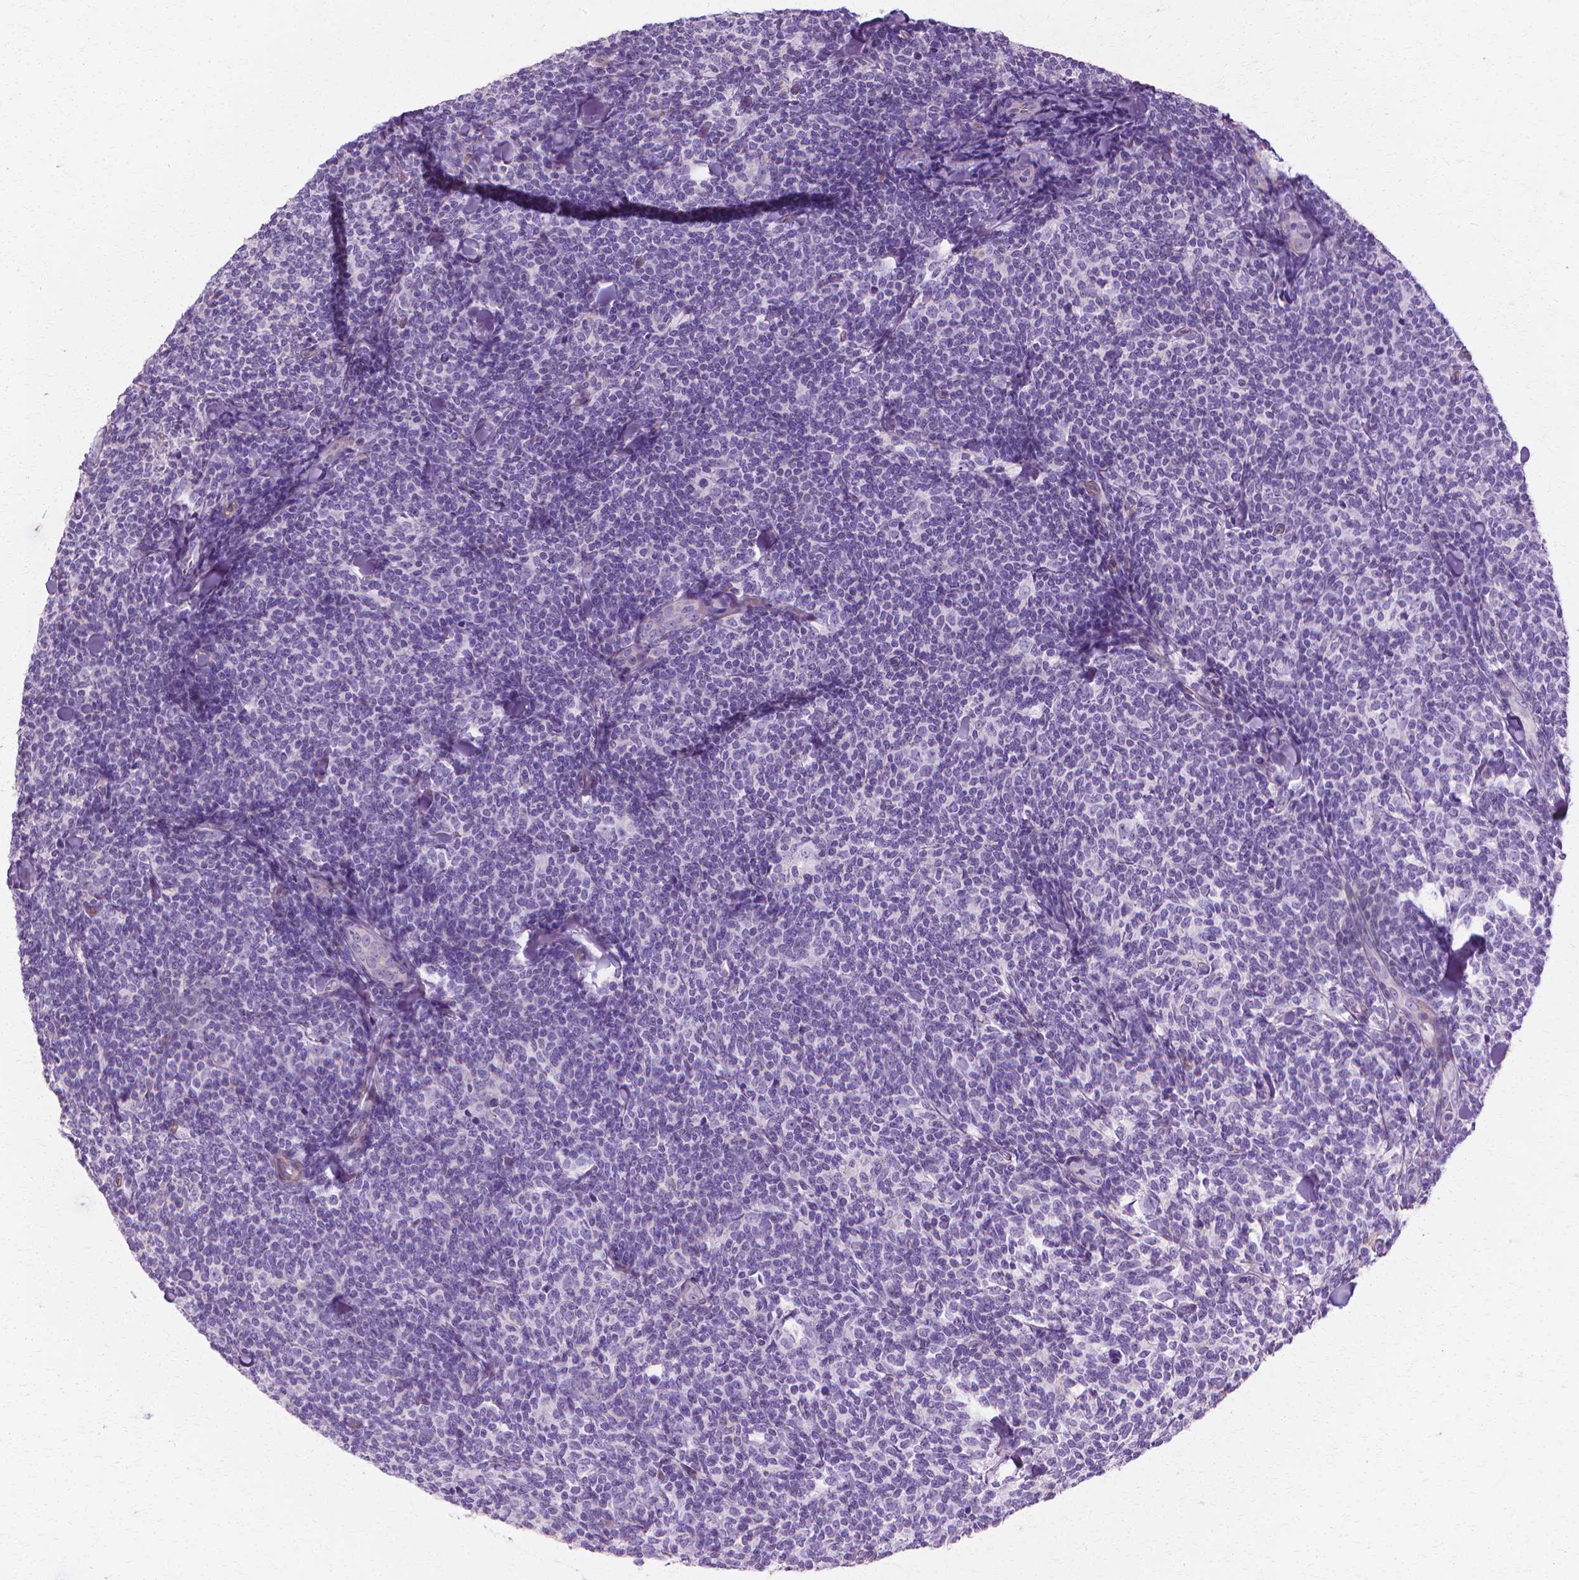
{"staining": {"intensity": "negative", "quantity": "none", "location": "none"}, "tissue": "lymphoma", "cell_type": "Tumor cells", "image_type": "cancer", "snomed": [{"axis": "morphology", "description": "Malignant lymphoma, non-Hodgkin's type, Low grade"}, {"axis": "topography", "description": "Lymph node"}], "caption": "The histopathology image demonstrates no significant staining in tumor cells of lymphoma.", "gene": "CFAP157", "patient": {"sex": "female", "age": 56}}